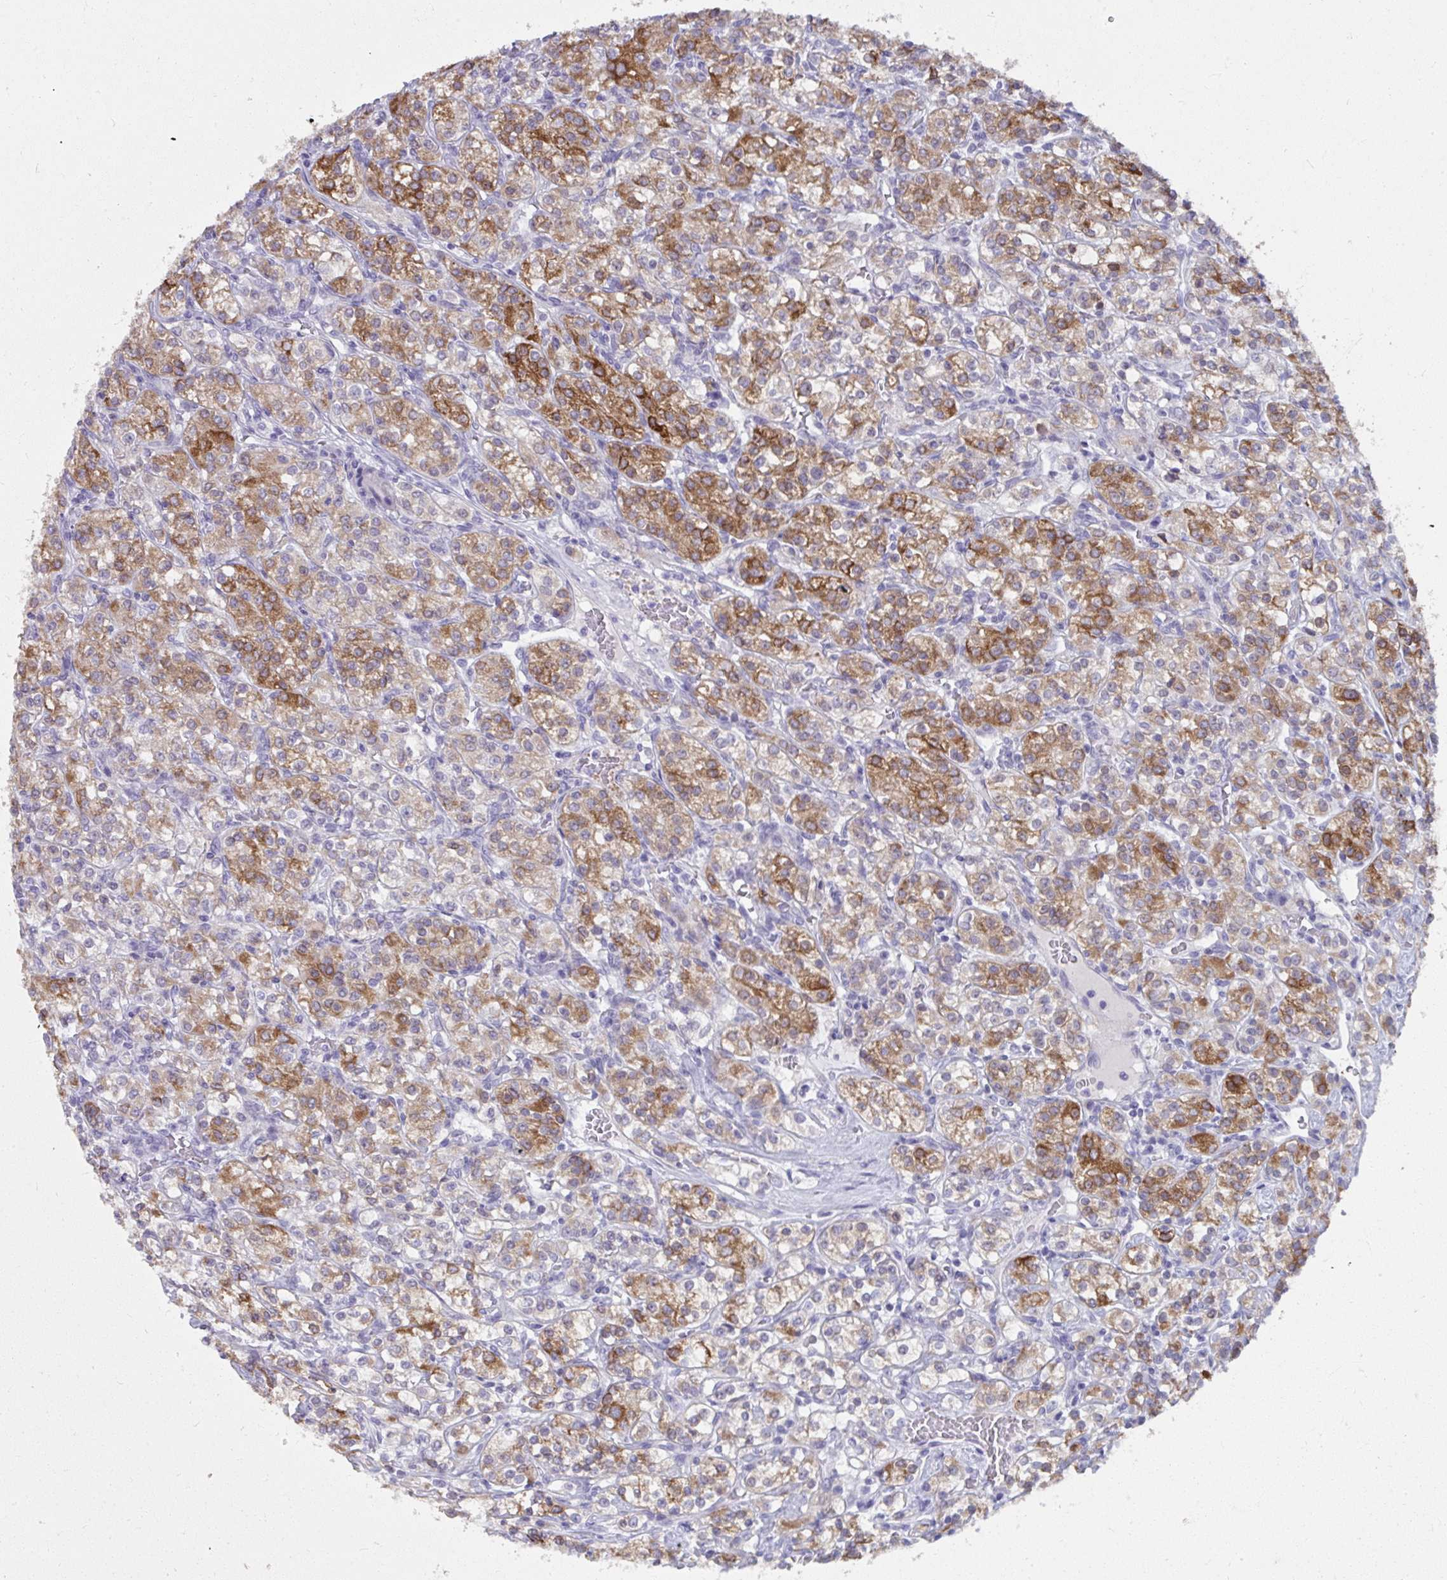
{"staining": {"intensity": "moderate", "quantity": ">75%", "location": "cytoplasmic/membranous"}, "tissue": "renal cancer", "cell_type": "Tumor cells", "image_type": "cancer", "snomed": [{"axis": "morphology", "description": "Adenocarcinoma, NOS"}, {"axis": "topography", "description": "Kidney"}], "caption": "A medium amount of moderate cytoplasmic/membranous positivity is seen in about >75% of tumor cells in renal cancer tissue.", "gene": "UGT3A2", "patient": {"sex": "male", "age": 77}}